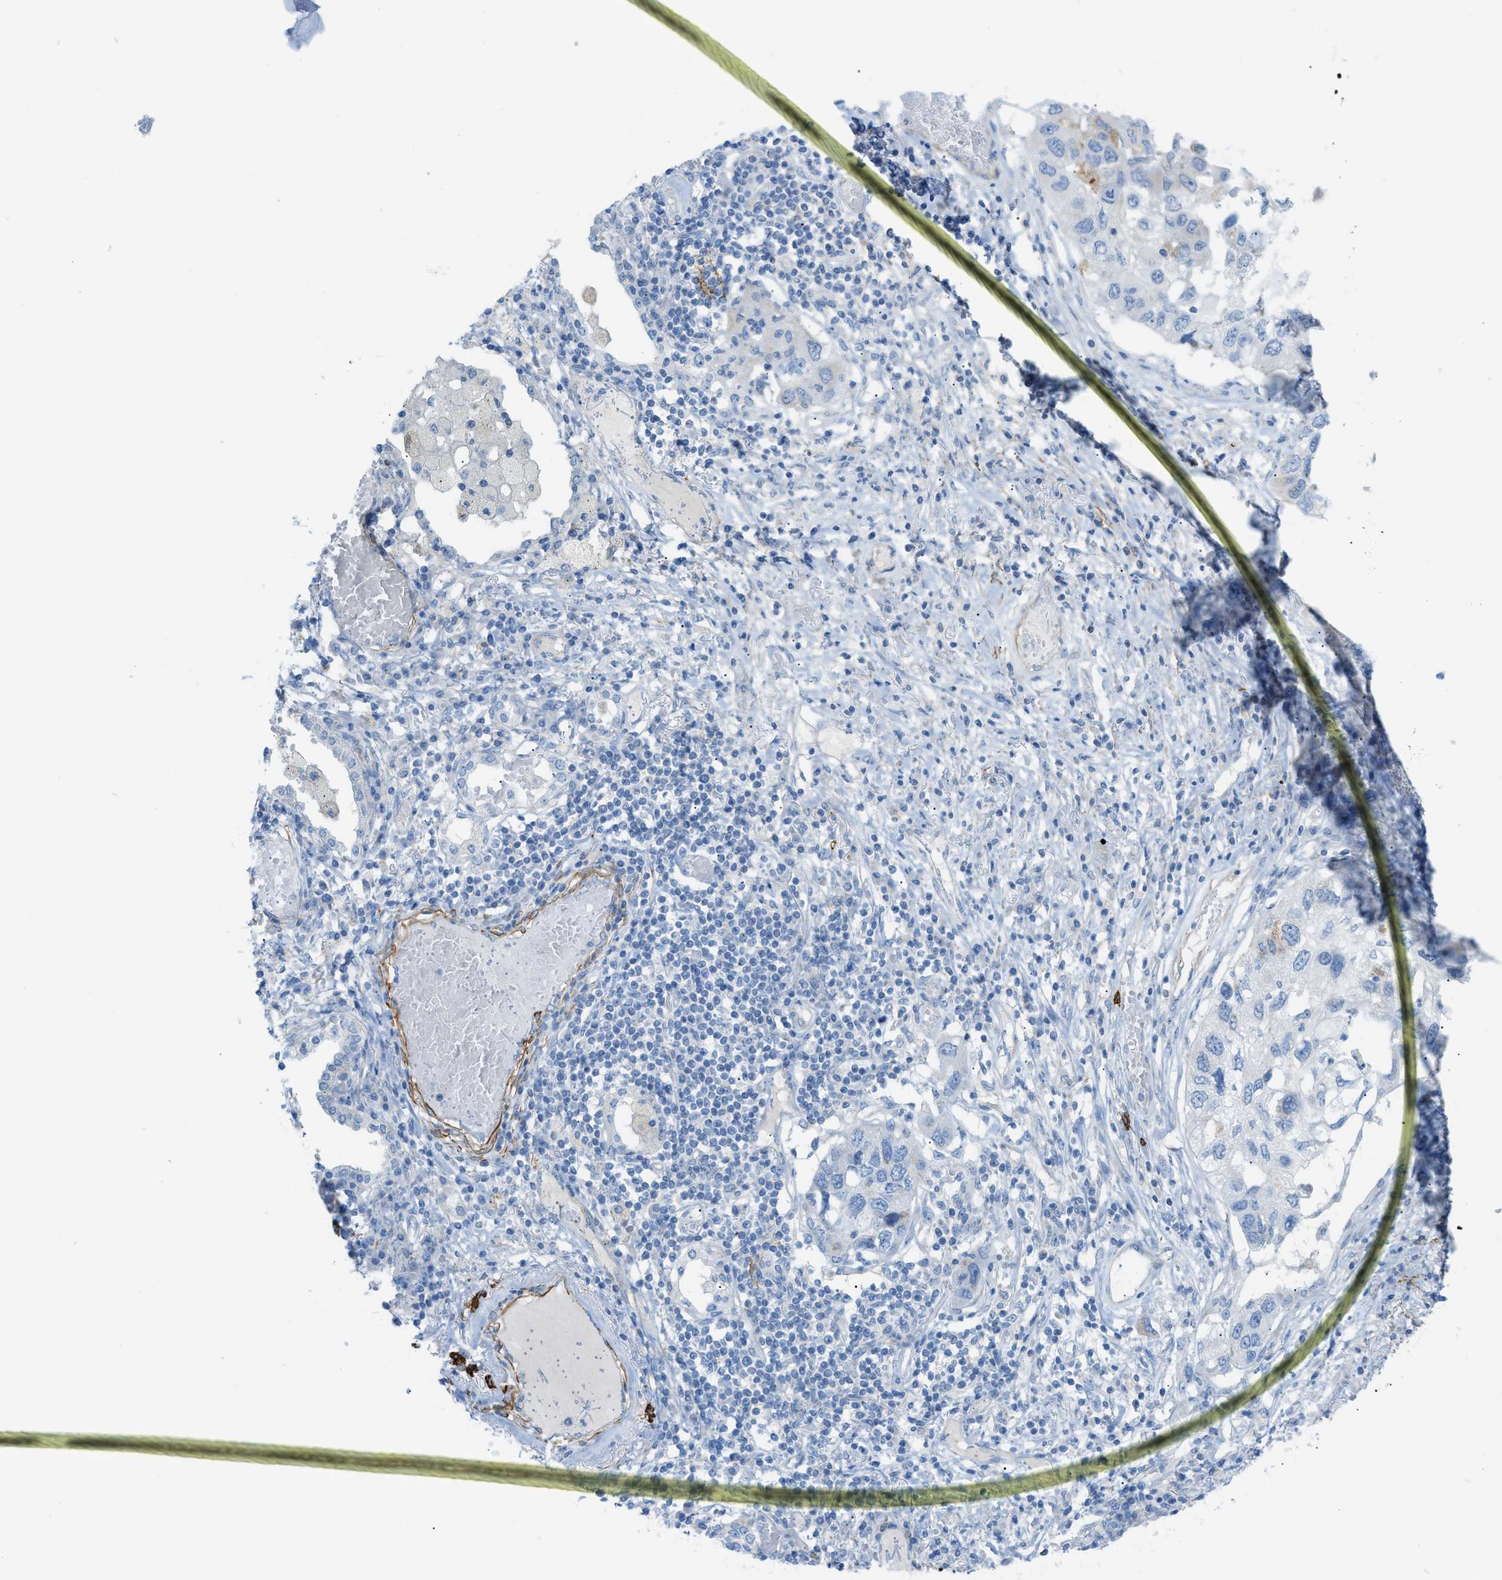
{"staining": {"intensity": "negative", "quantity": "none", "location": "none"}, "tissue": "lung cancer", "cell_type": "Tumor cells", "image_type": "cancer", "snomed": [{"axis": "morphology", "description": "Squamous cell carcinoma, NOS"}, {"axis": "topography", "description": "Lung"}], "caption": "Tumor cells show no significant staining in lung squamous cell carcinoma.", "gene": "MYH11", "patient": {"sex": "male", "age": 71}}